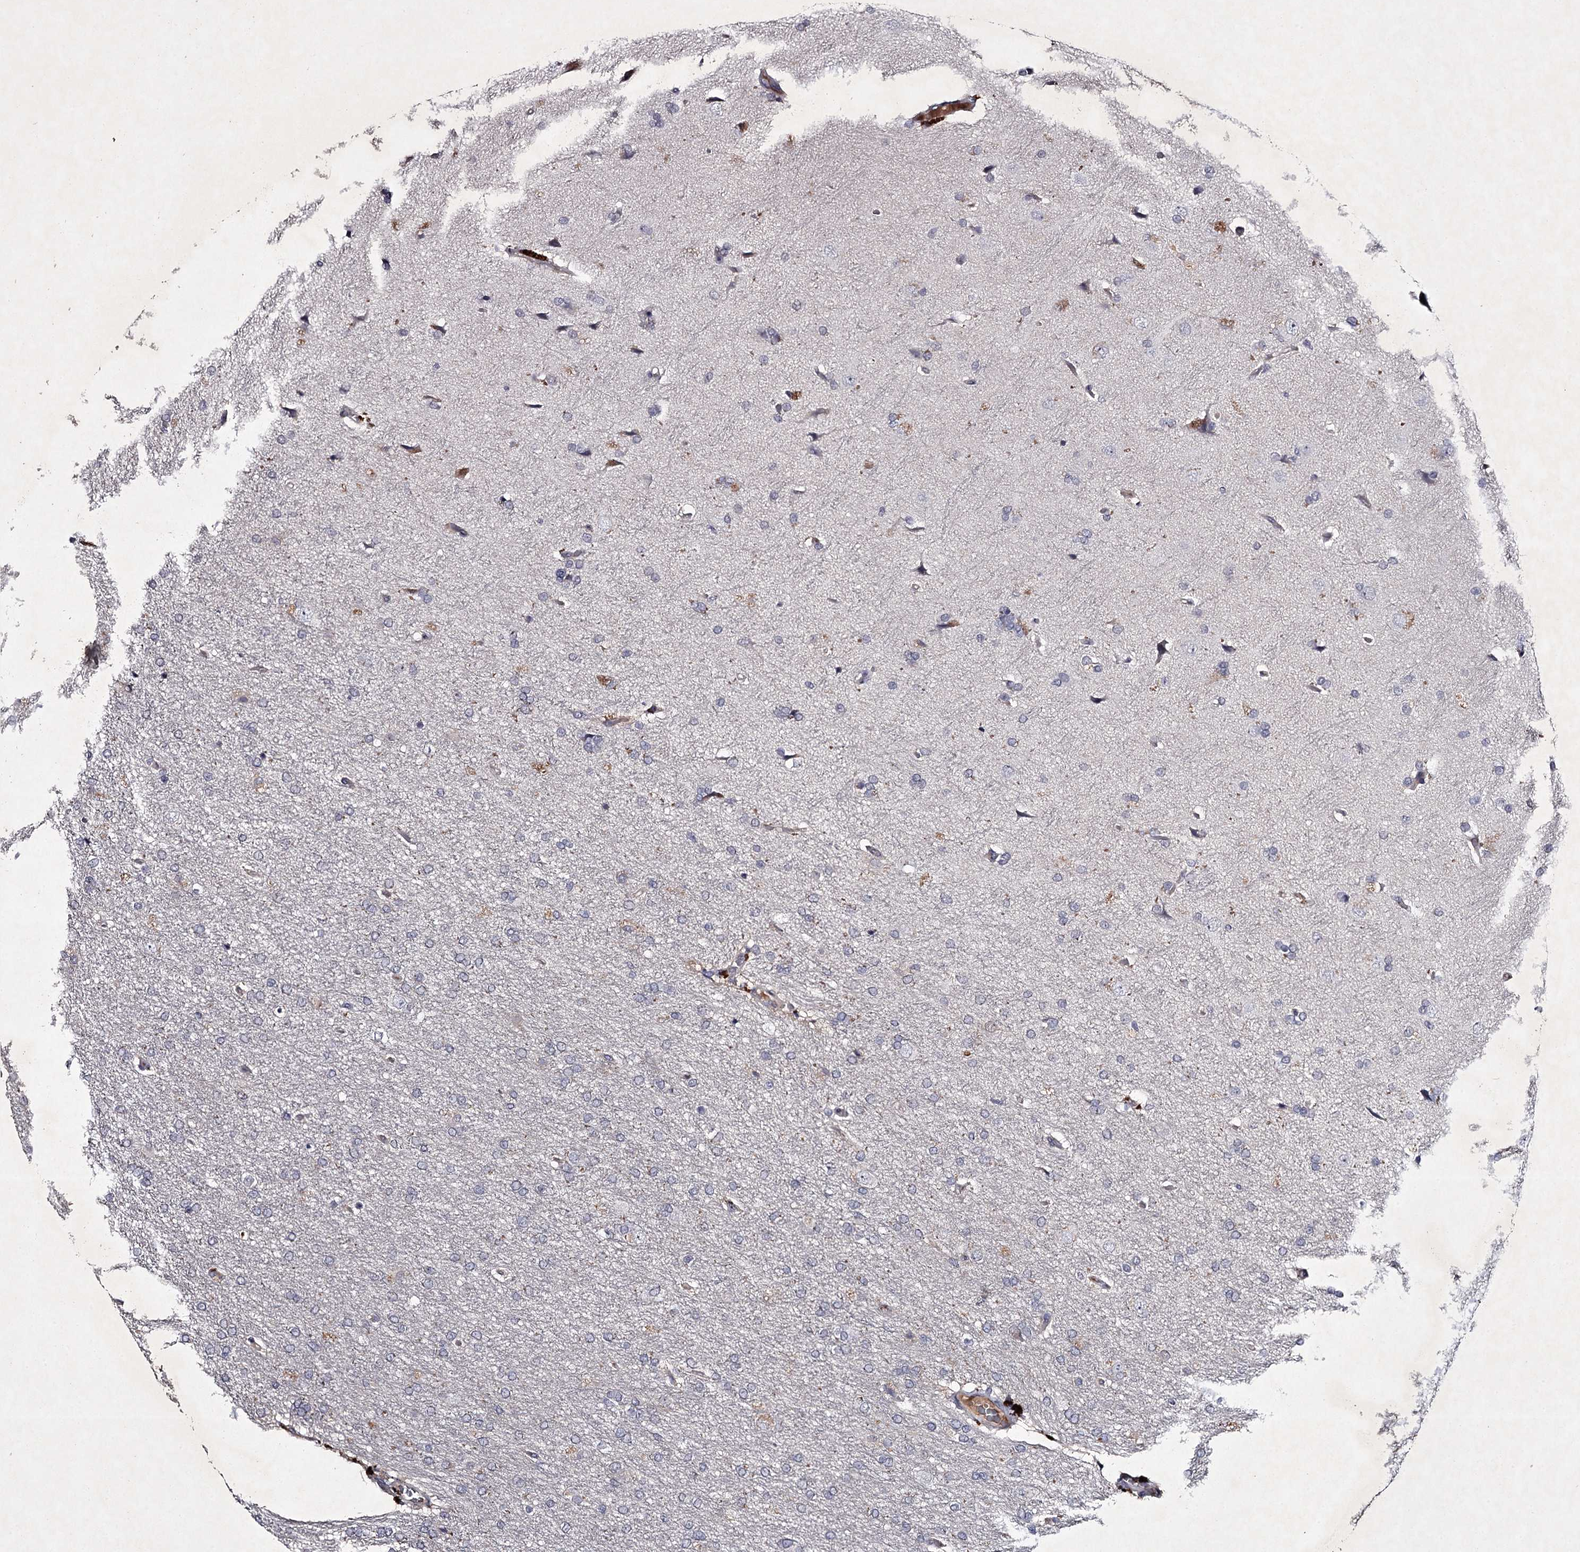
{"staining": {"intensity": "negative", "quantity": "none", "location": "none"}, "tissue": "glioma", "cell_type": "Tumor cells", "image_type": "cancer", "snomed": [{"axis": "morphology", "description": "Glioma, malignant, High grade"}, {"axis": "topography", "description": "Brain"}], "caption": "Protein analysis of malignant high-grade glioma reveals no significant positivity in tumor cells.", "gene": "FDXACB1", "patient": {"sex": "male", "age": 72}}